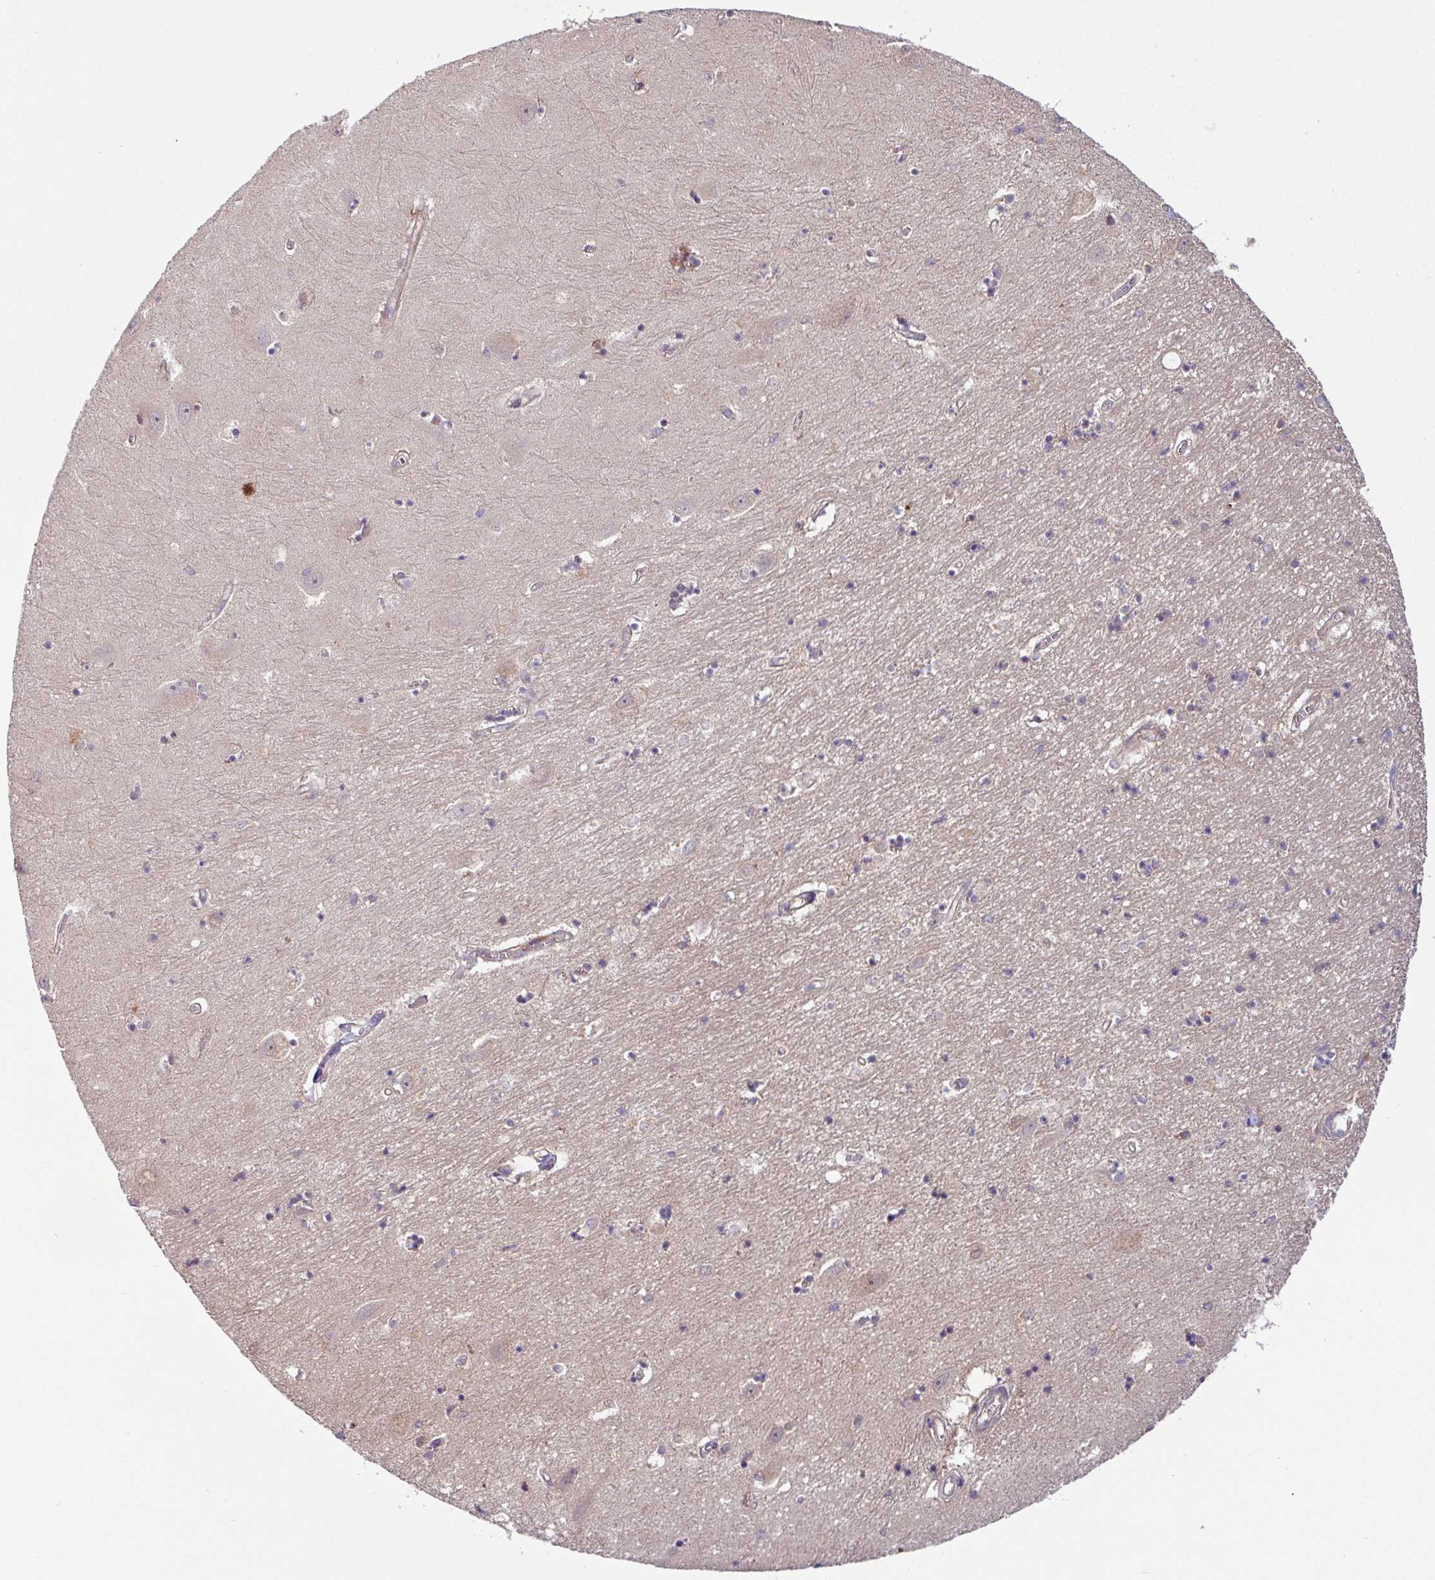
{"staining": {"intensity": "negative", "quantity": "none", "location": "none"}, "tissue": "hippocampus", "cell_type": "Glial cells", "image_type": "normal", "snomed": [{"axis": "morphology", "description": "Normal tissue, NOS"}, {"axis": "topography", "description": "Hippocampus"}], "caption": "This is an immunohistochemistry (IHC) histopathology image of unremarkable hippocampus. There is no expression in glial cells.", "gene": "SHB", "patient": {"sex": "female", "age": 64}}